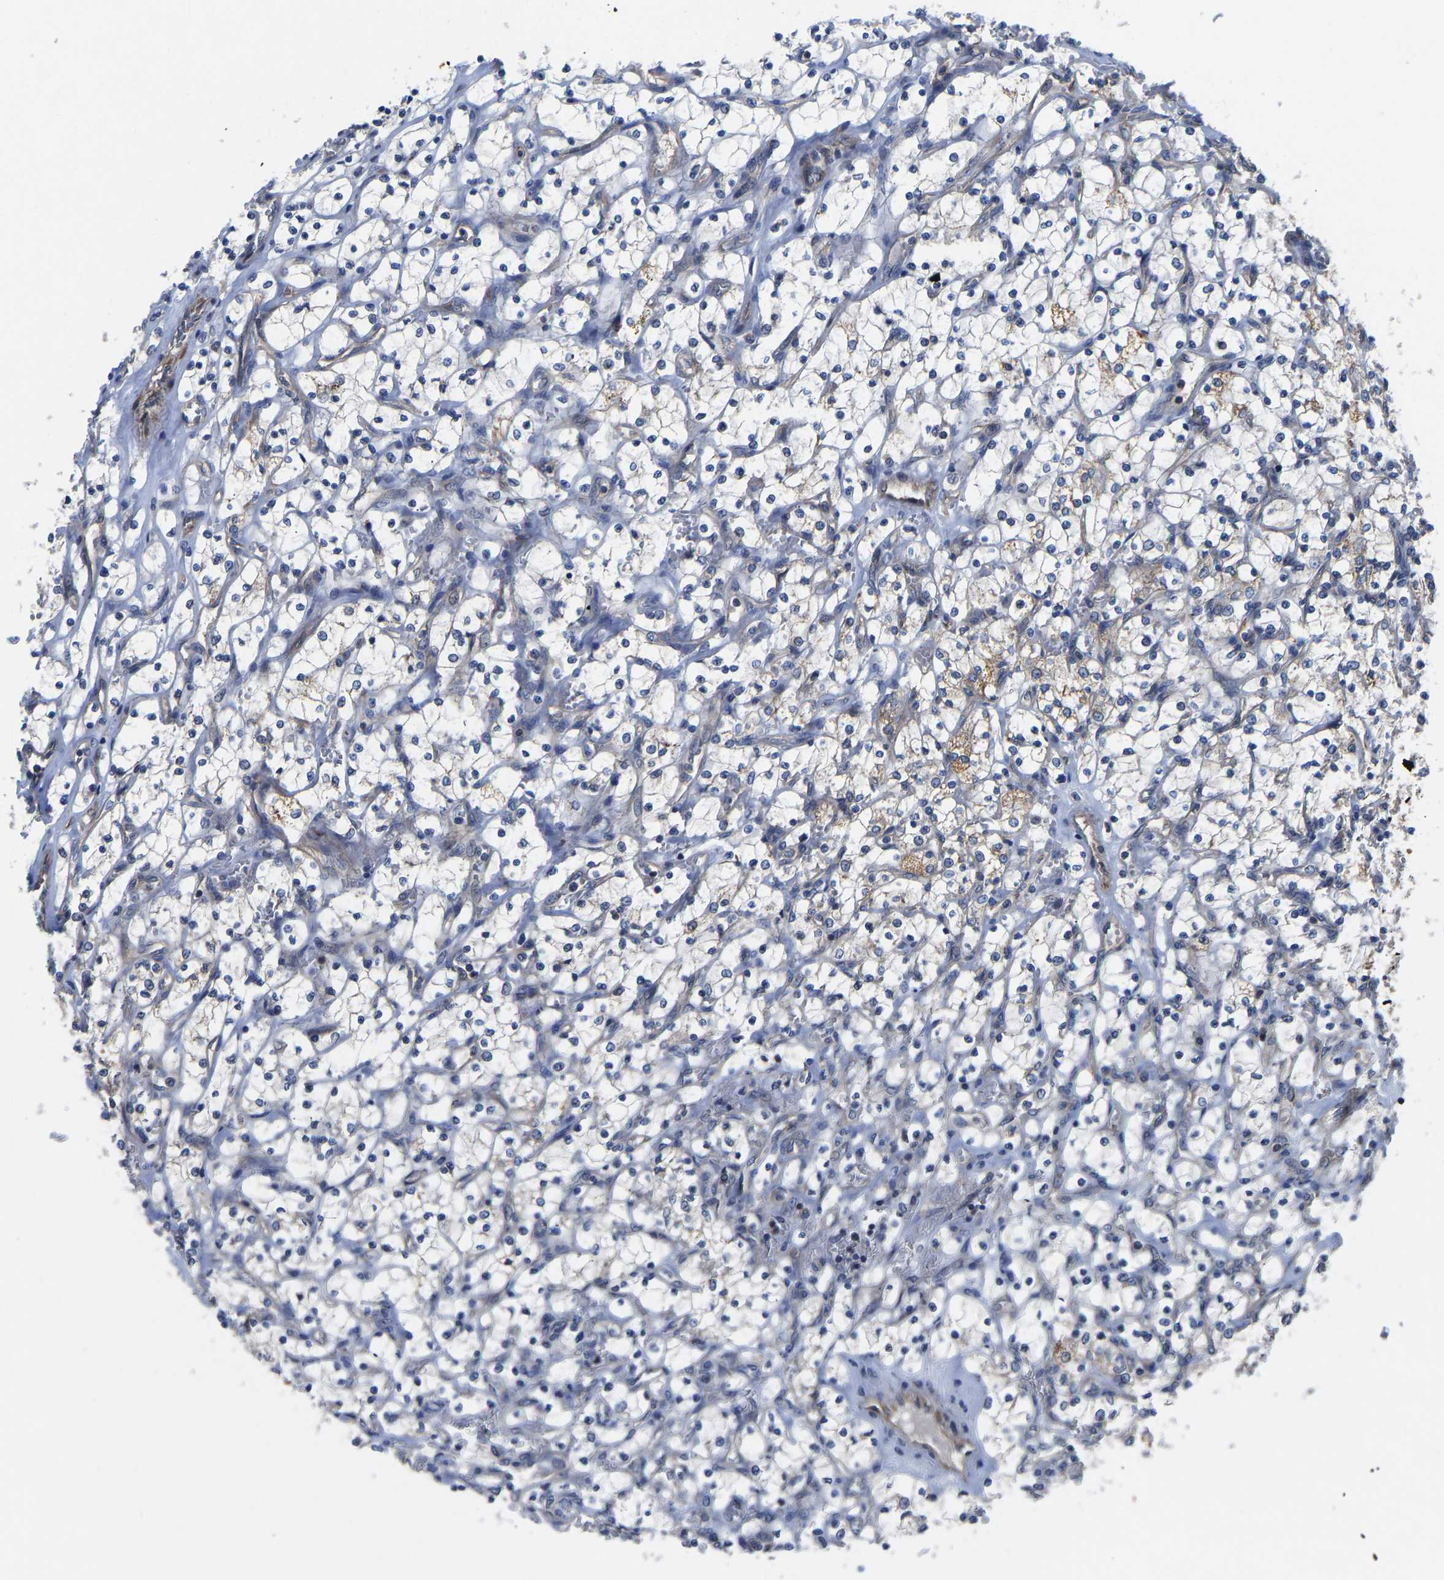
{"staining": {"intensity": "negative", "quantity": "none", "location": "none"}, "tissue": "renal cancer", "cell_type": "Tumor cells", "image_type": "cancer", "snomed": [{"axis": "morphology", "description": "Adenocarcinoma, NOS"}, {"axis": "topography", "description": "Kidney"}], "caption": "This is a image of immunohistochemistry staining of renal cancer (adenocarcinoma), which shows no expression in tumor cells. Nuclei are stained in blue.", "gene": "FRRS1", "patient": {"sex": "female", "age": 69}}